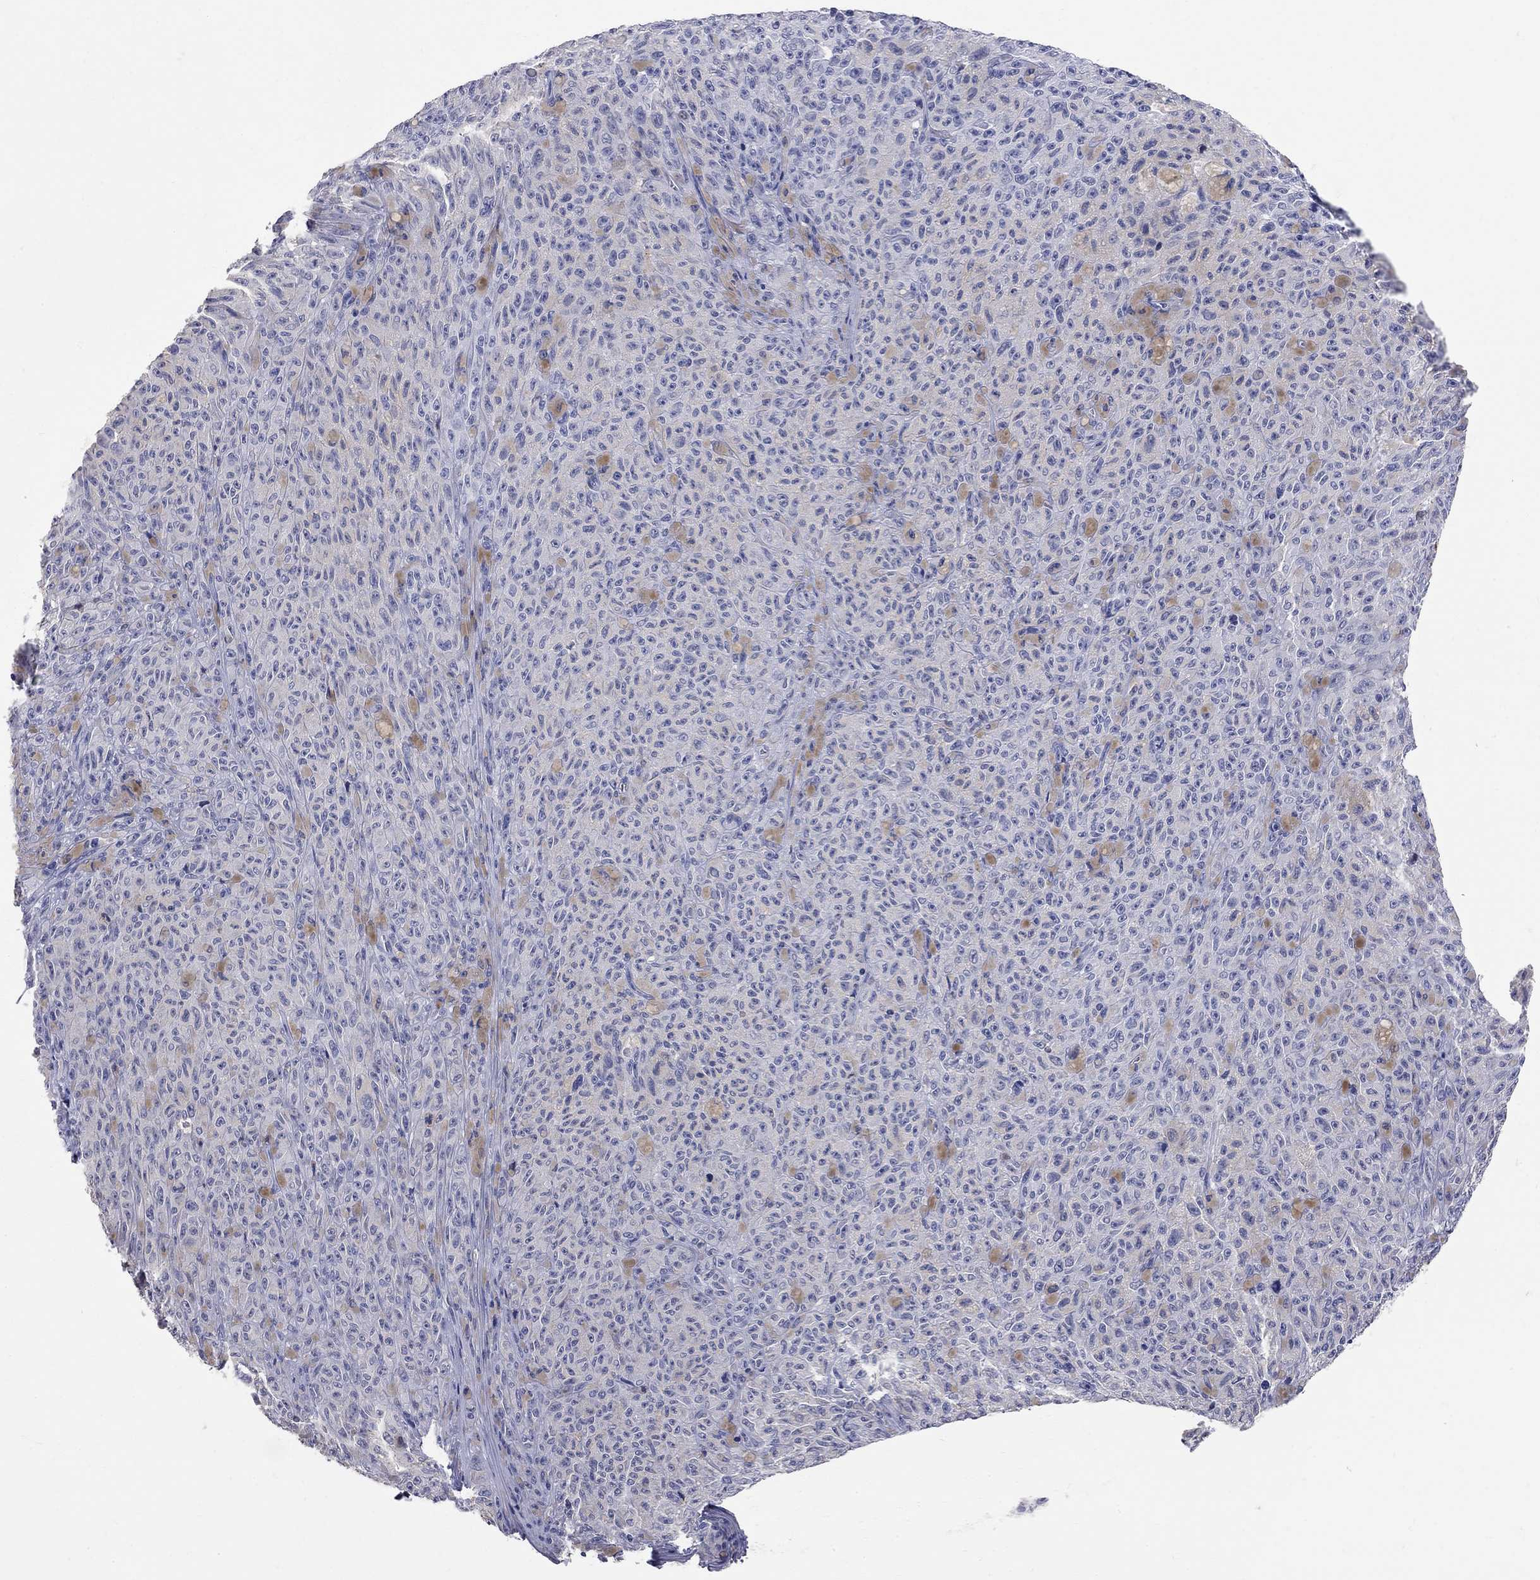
{"staining": {"intensity": "negative", "quantity": "none", "location": "none"}, "tissue": "melanoma", "cell_type": "Tumor cells", "image_type": "cancer", "snomed": [{"axis": "morphology", "description": "Malignant melanoma, NOS"}, {"axis": "topography", "description": "Skin"}], "caption": "An immunohistochemistry micrograph of malignant melanoma is shown. There is no staining in tumor cells of malignant melanoma.", "gene": "FAM221B", "patient": {"sex": "female", "age": 82}}